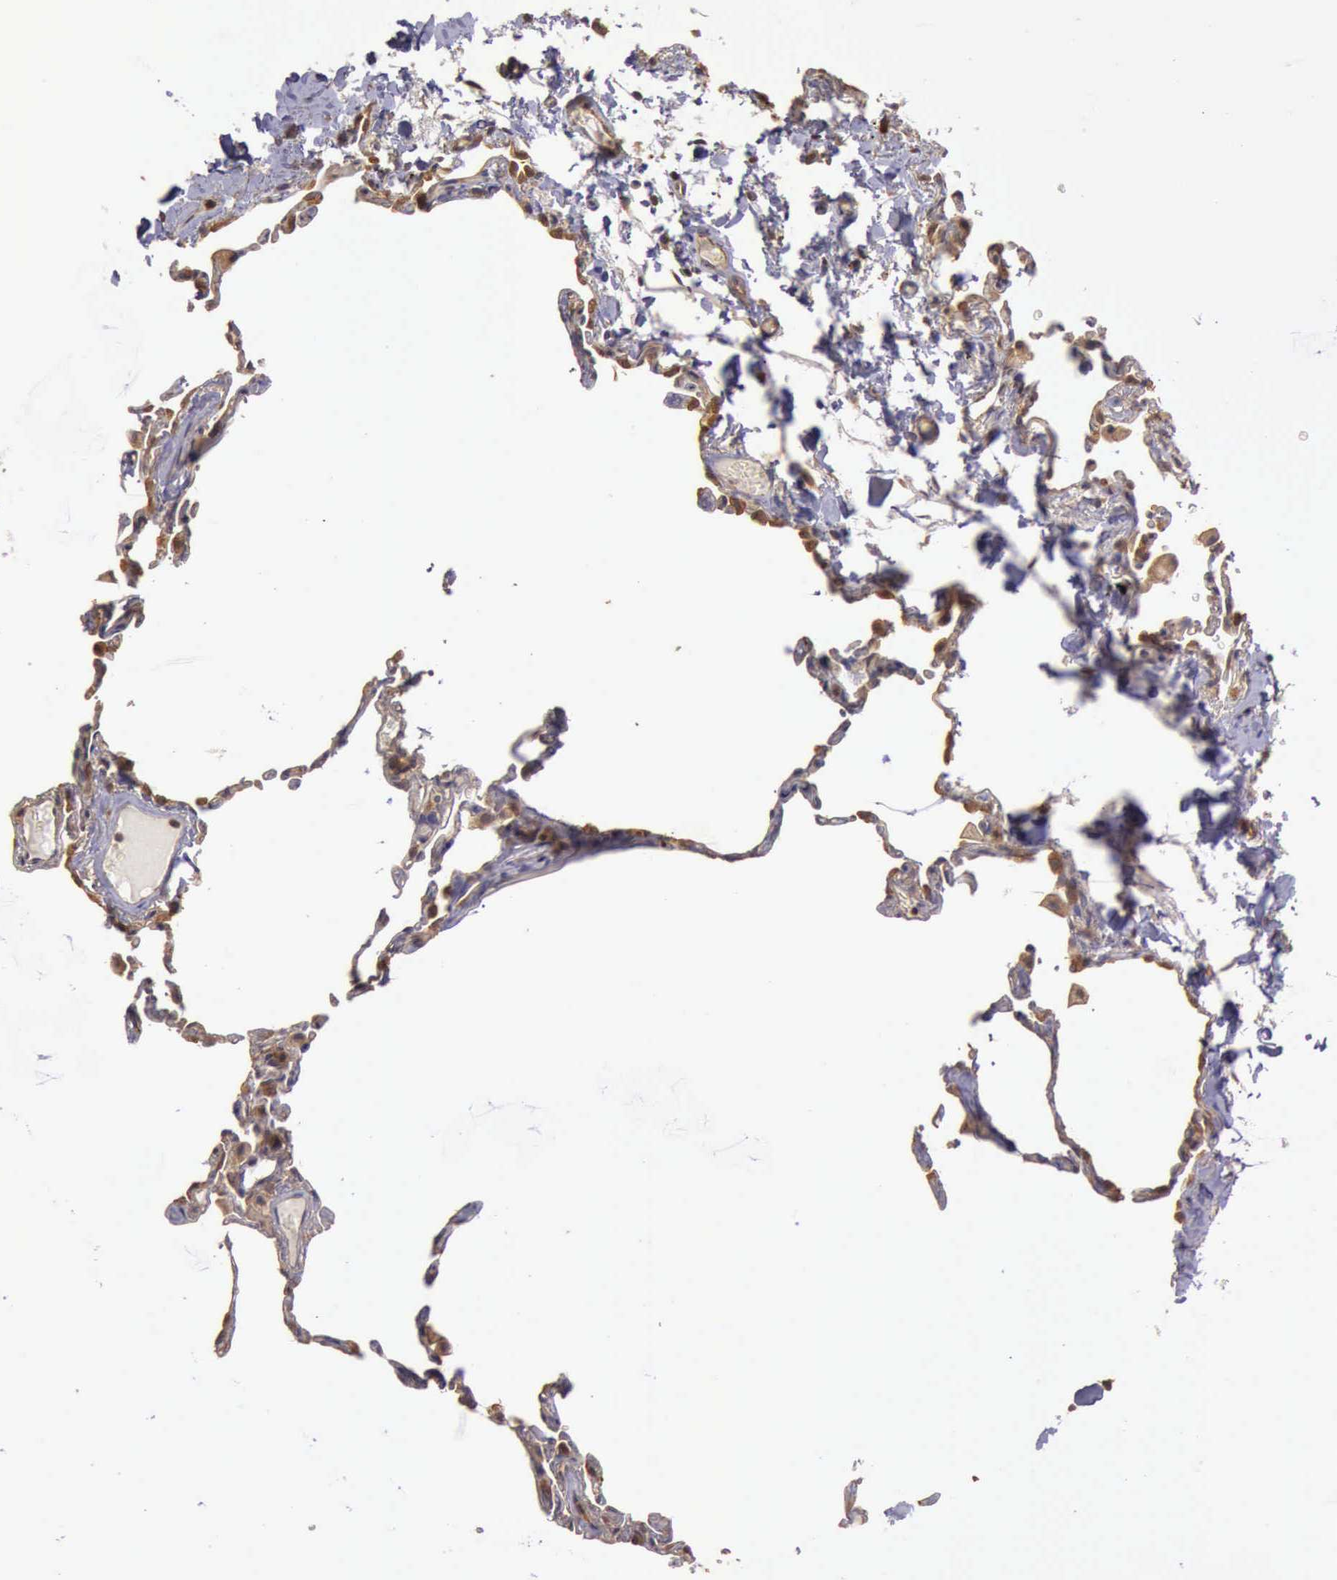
{"staining": {"intensity": "moderate", "quantity": ">75%", "location": "cytoplasmic/membranous"}, "tissue": "lung", "cell_type": "Alveolar cells", "image_type": "normal", "snomed": [{"axis": "morphology", "description": "Normal tissue, NOS"}, {"axis": "topography", "description": "Lung"}], "caption": "Approximately >75% of alveolar cells in unremarkable human lung display moderate cytoplasmic/membranous protein expression as visualized by brown immunohistochemical staining.", "gene": "EIF5", "patient": {"sex": "female", "age": 75}}